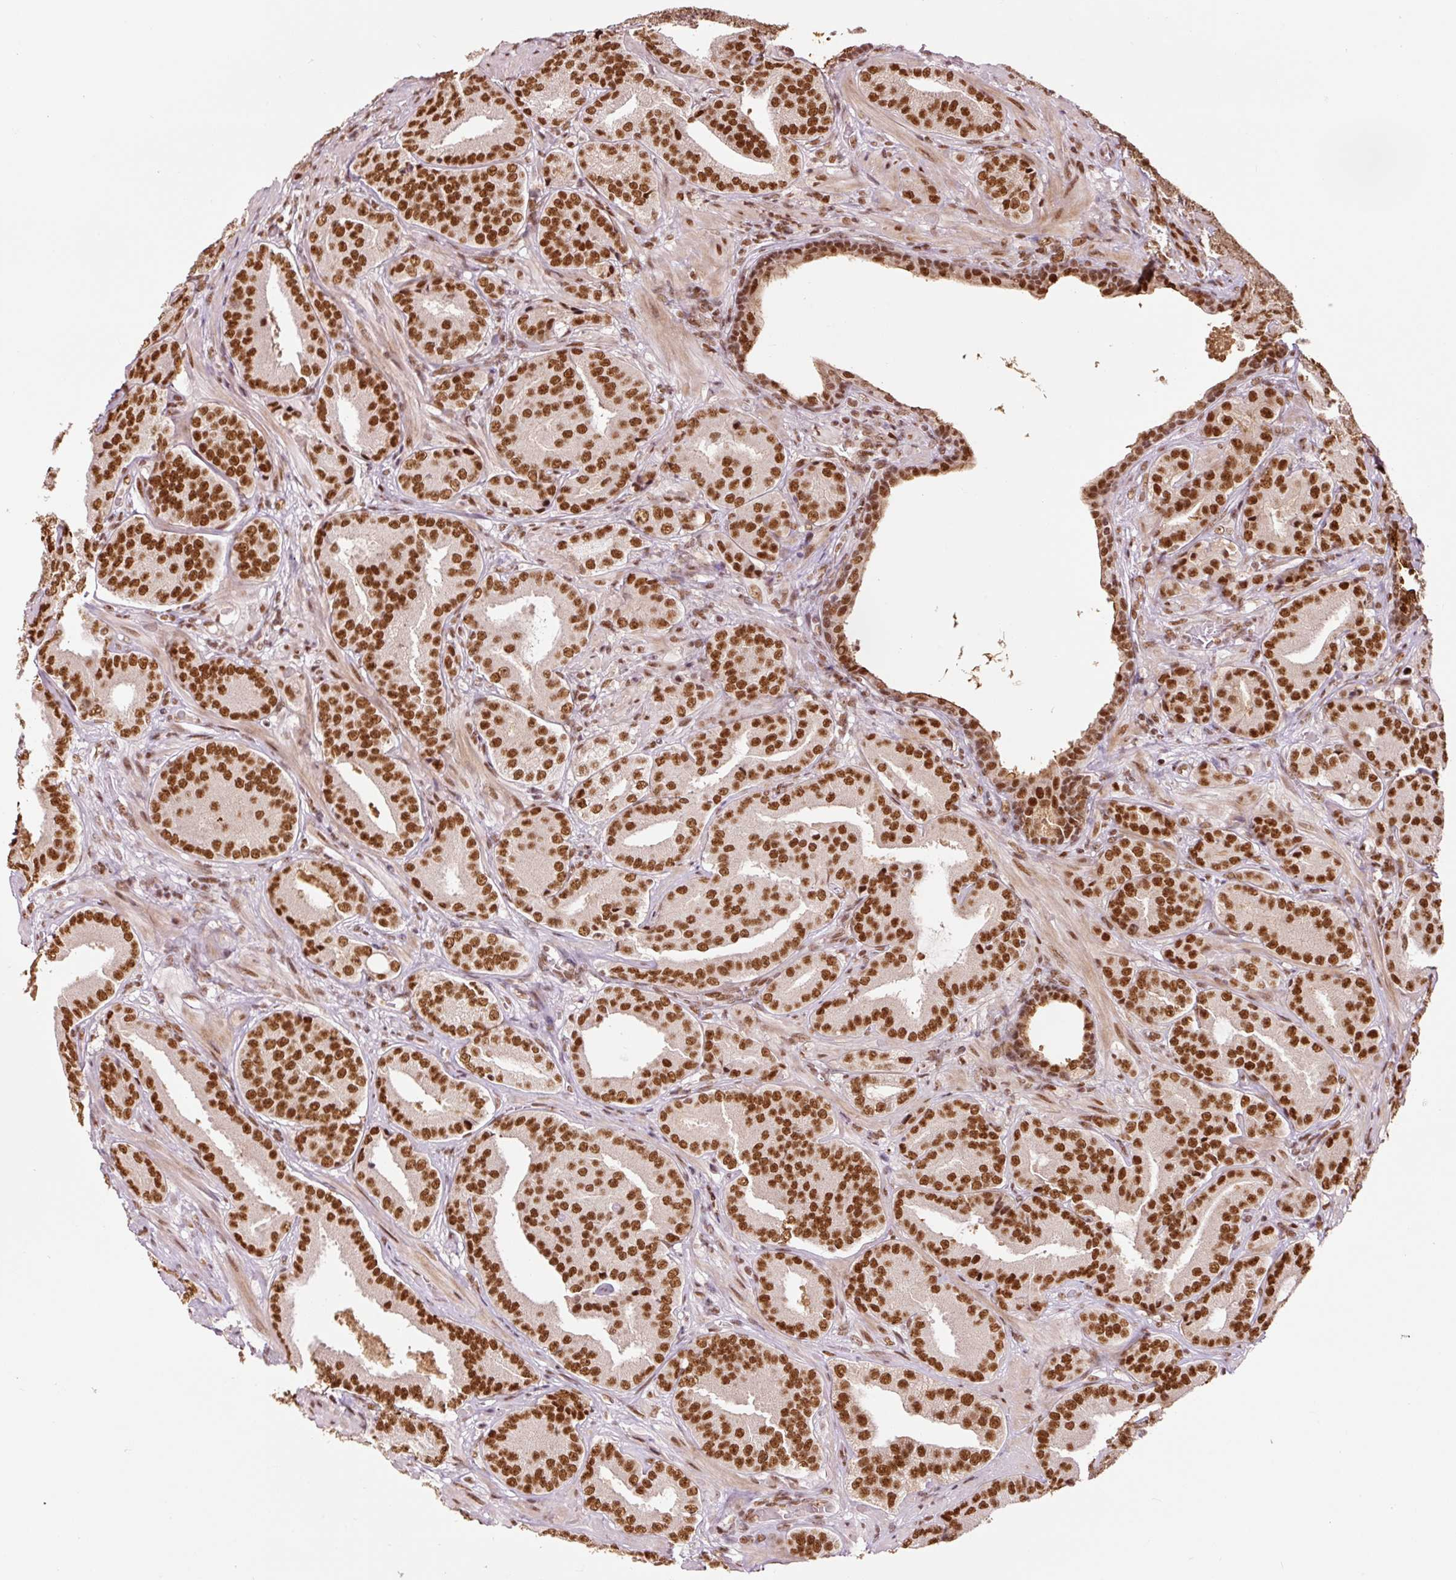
{"staining": {"intensity": "strong", "quantity": ">75%", "location": "nuclear"}, "tissue": "prostate cancer", "cell_type": "Tumor cells", "image_type": "cancer", "snomed": [{"axis": "morphology", "description": "Adenocarcinoma, High grade"}, {"axis": "topography", "description": "Prostate"}], "caption": "High-power microscopy captured an IHC image of prostate high-grade adenocarcinoma, revealing strong nuclear positivity in about >75% of tumor cells.", "gene": "ZBTB44", "patient": {"sex": "male", "age": 63}}